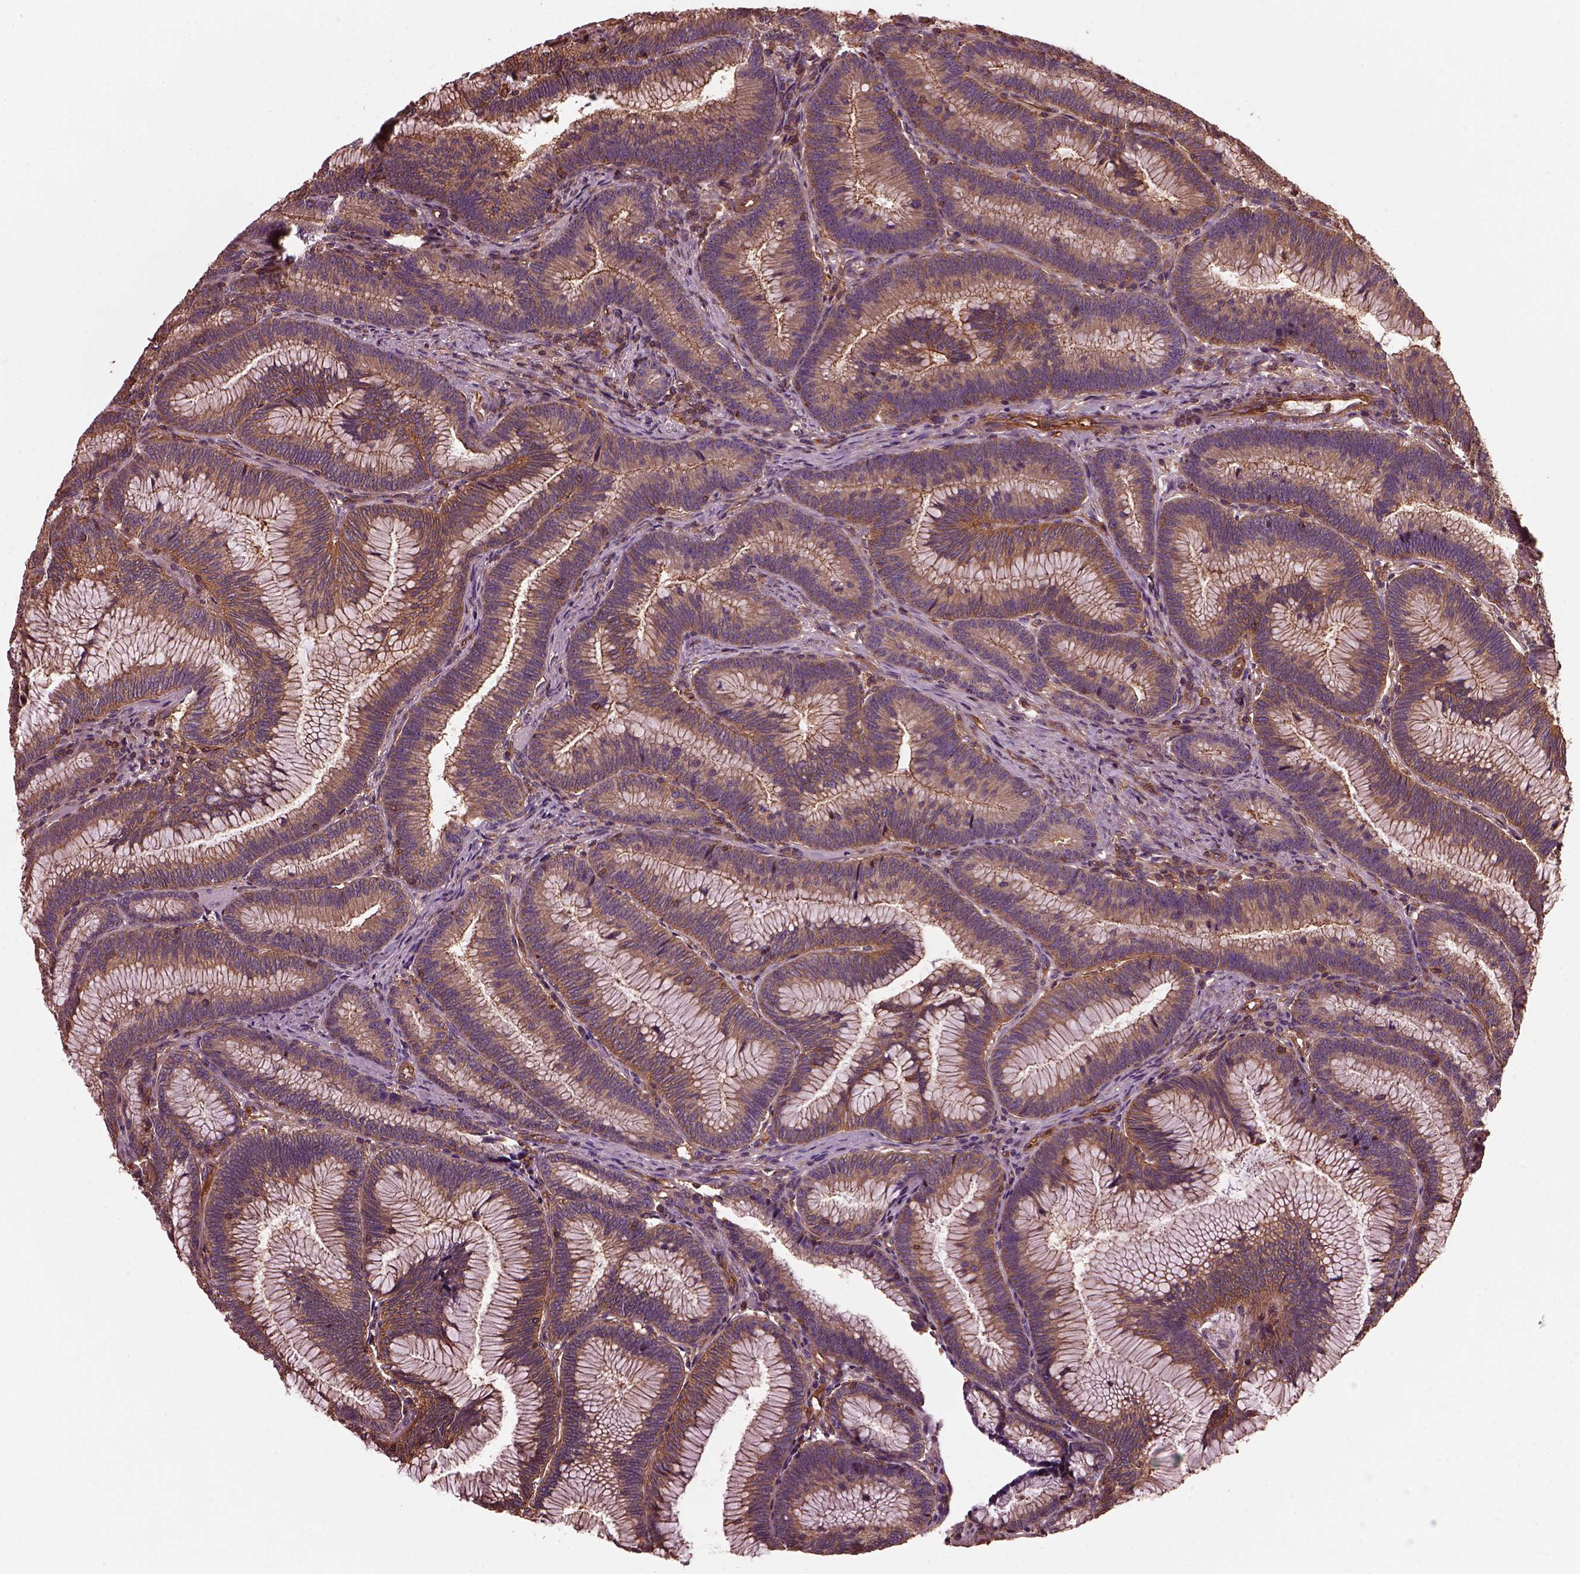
{"staining": {"intensity": "moderate", "quantity": ">75%", "location": "cytoplasmic/membranous"}, "tissue": "colorectal cancer", "cell_type": "Tumor cells", "image_type": "cancer", "snomed": [{"axis": "morphology", "description": "Adenocarcinoma, NOS"}, {"axis": "topography", "description": "Colon"}], "caption": "A micrograph of human adenocarcinoma (colorectal) stained for a protein demonstrates moderate cytoplasmic/membranous brown staining in tumor cells. (DAB IHC, brown staining for protein, blue staining for nuclei).", "gene": "MYL6", "patient": {"sex": "female", "age": 78}}